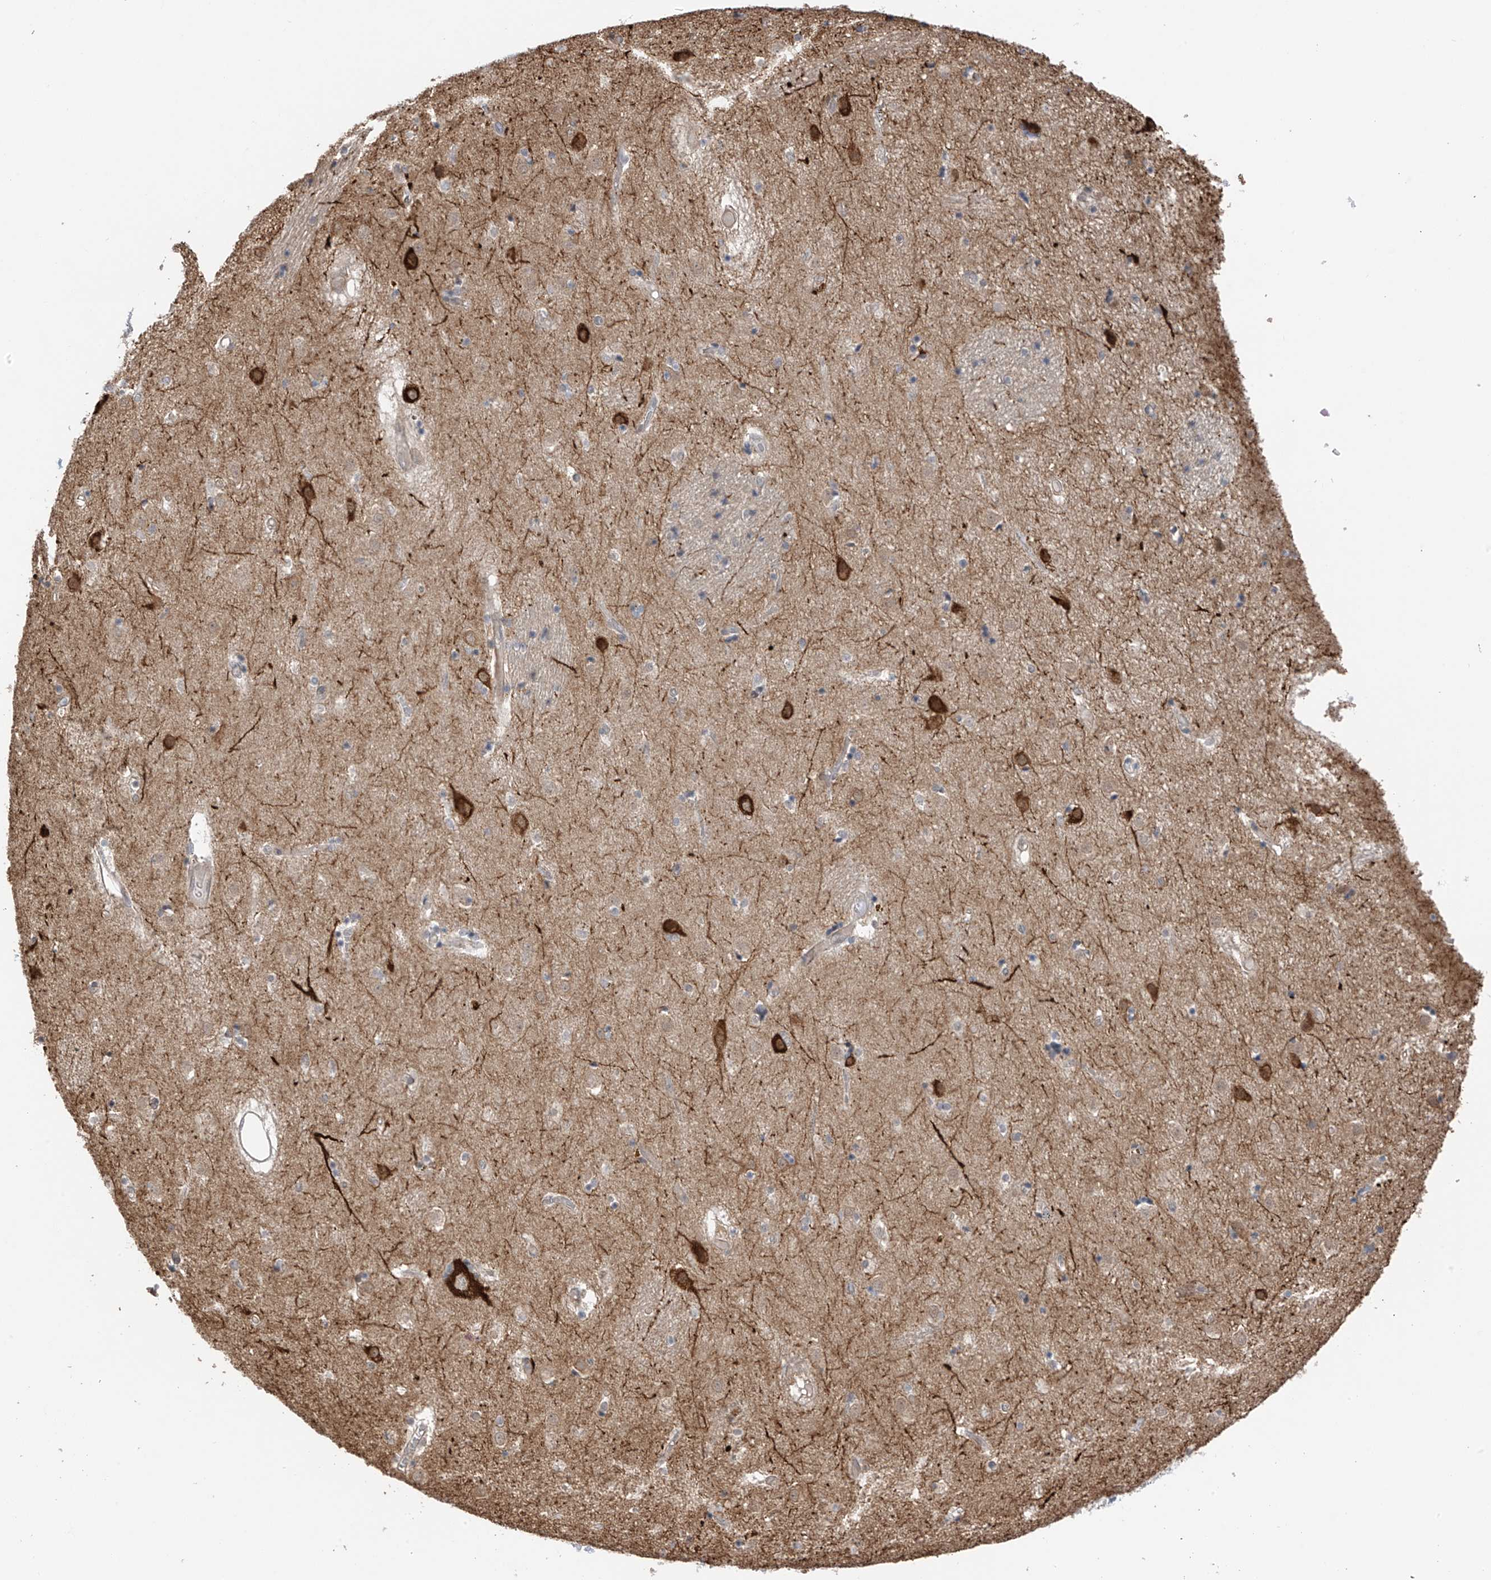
{"staining": {"intensity": "moderate", "quantity": "<25%", "location": "cytoplasmic/membranous"}, "tissue": "caudate", "cell_type": "Glial cells", "image_type": "normal", "snomed": [{"axis": "morphology", "description": "Normal tissue, NOS"}, {"axis": "topography", "description": "Lateral ventricle wall"}], "caption": "Benign caudate displays moderate cytoplasmic/membranous staining in approximately <25% of glial cells, visualized by immunohistochemistry.", "gene": "ZNF189", "patient": {"sex": "male", "age": 70}}